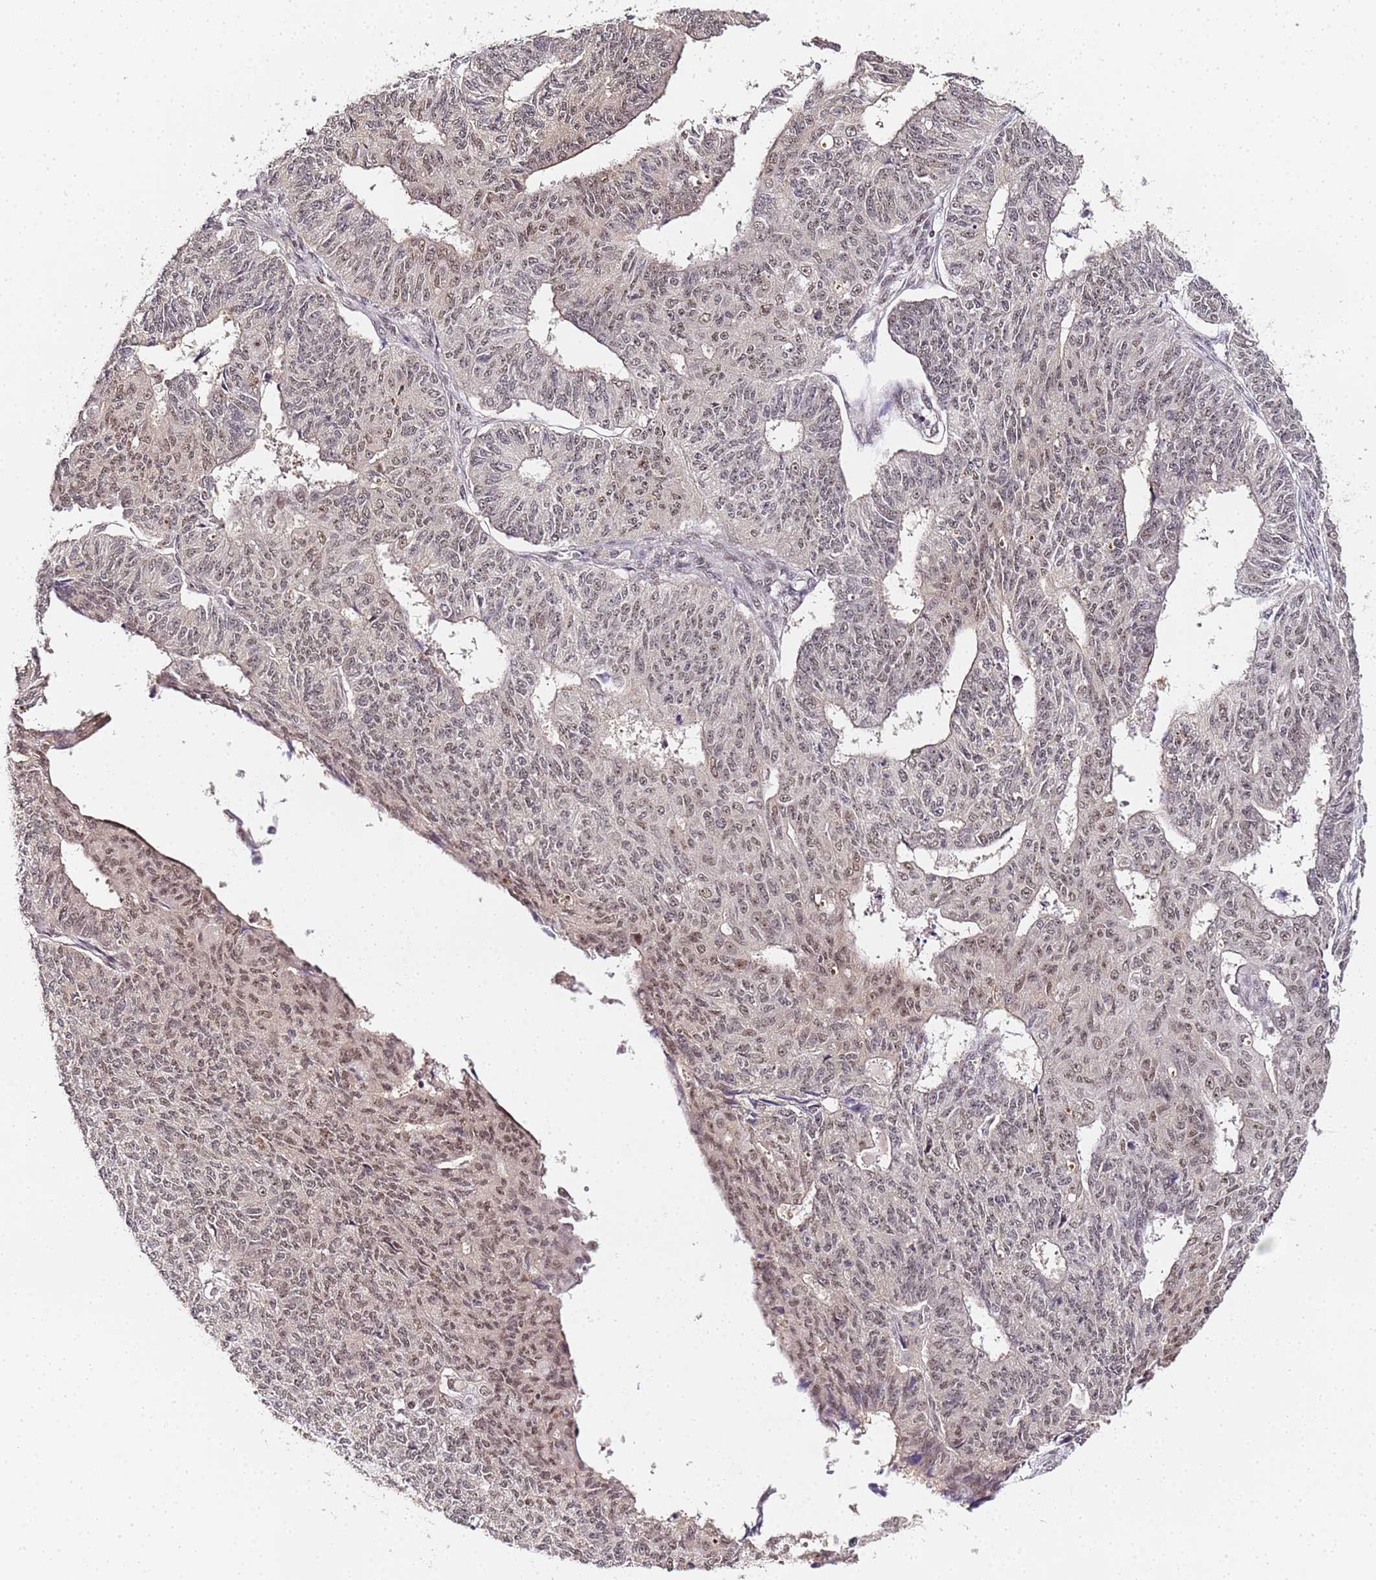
{"staining": {"intensity": "moderate", "quantity": "25%-75%", "location": "nuclear"}, "tissue": "endometrial cancer", "cell_type": "Tumor cells", "image_type": "cancer", "snomed": [{"axis": "morphology", "description": "Adenocarcinoma, NOS"}, {"axis": "topography", "description": "Endometrium"}], "caption": "Endometrial cancer (adenocarcinoma) stained with a protein marker demonstrates moderate staining in tumor cells.", "gene": "LSM3", "patient": {"sex": "female", "age": 32}}